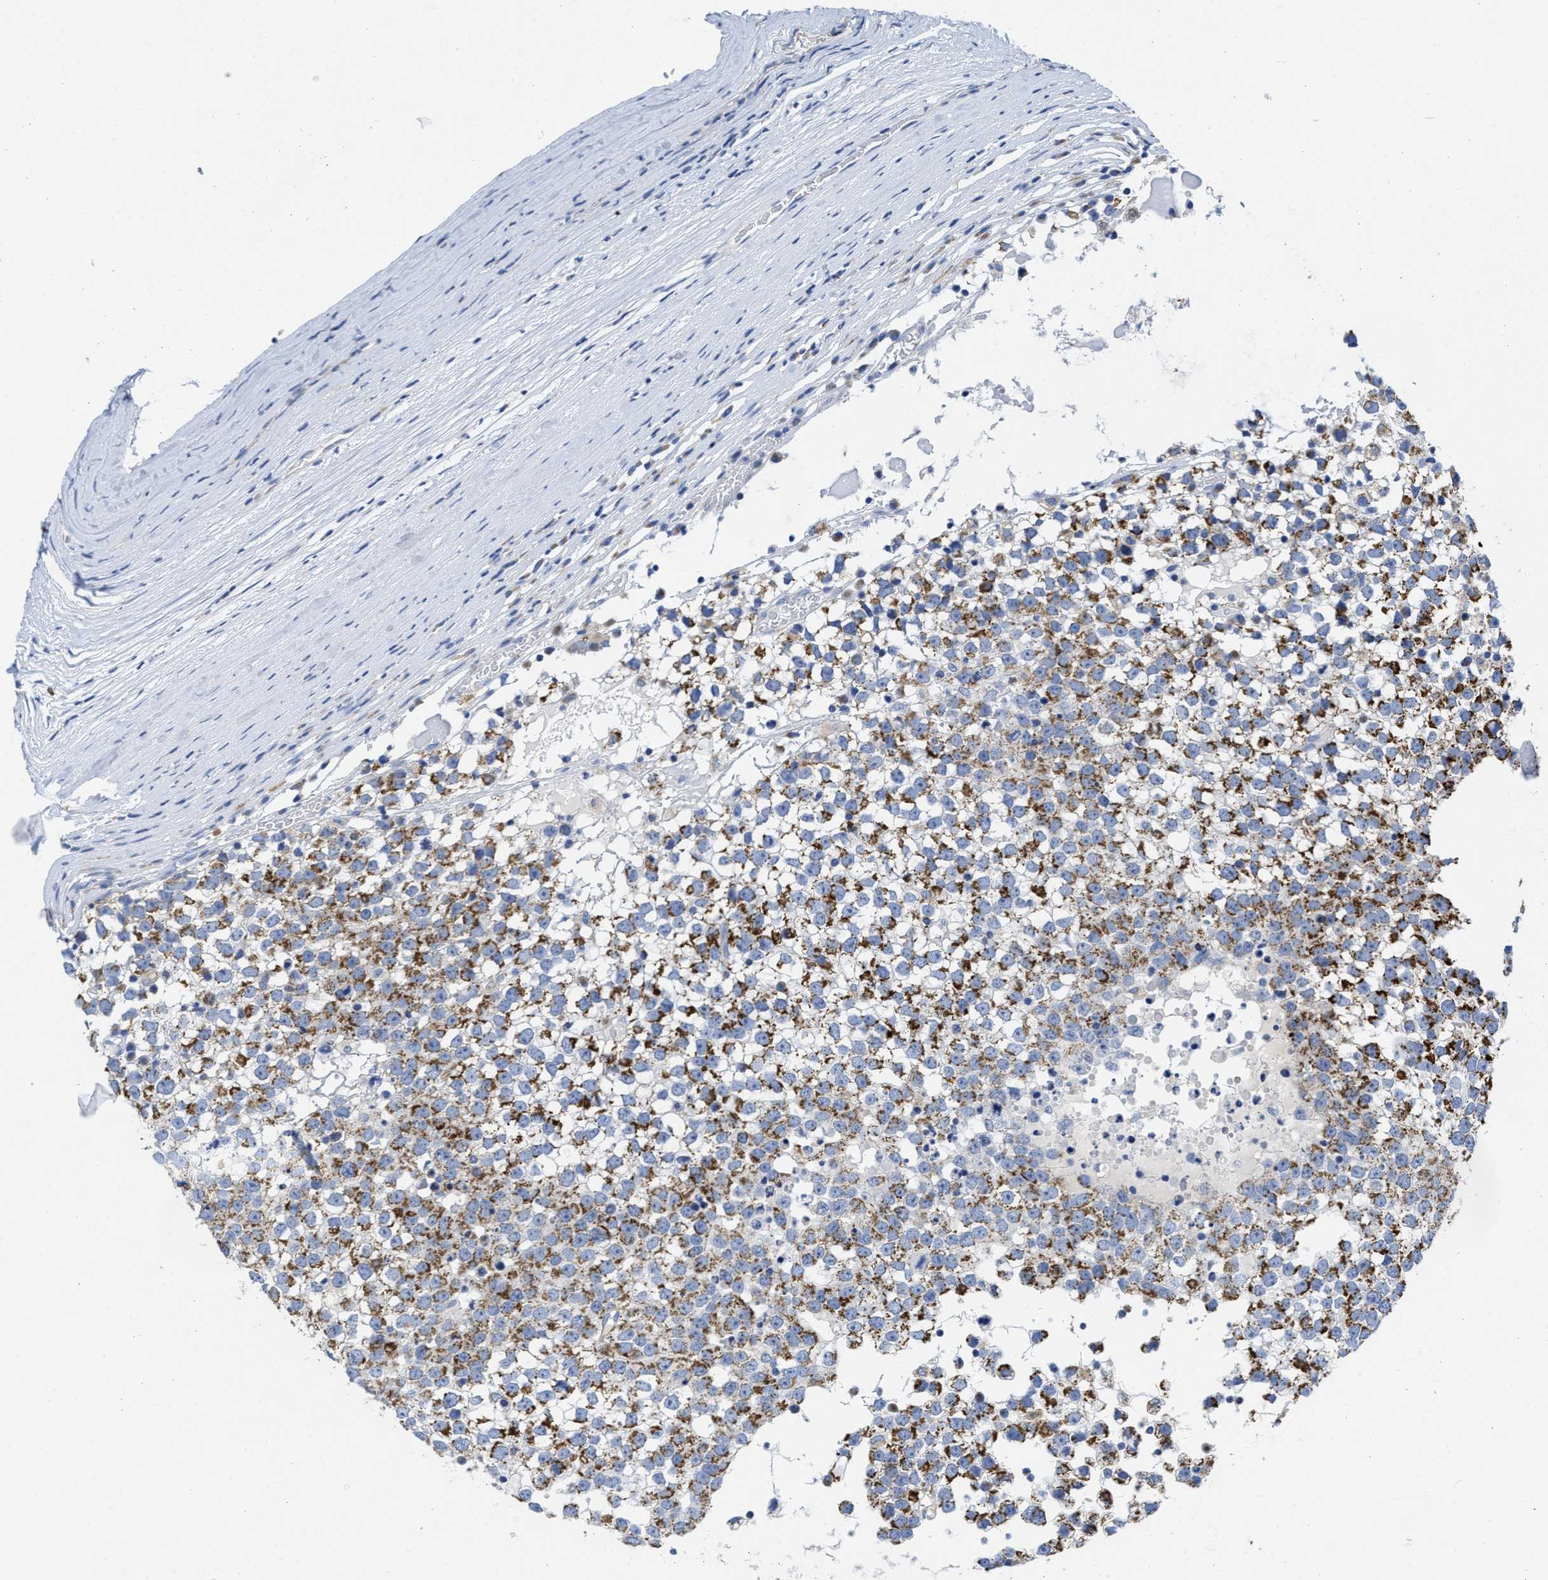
{"staining": {"intensity": "moderate", "quantity": ">75%", "location": "cytoplasmic/membranous"}, "tissue": "testis cancer", "cell_type": "Tumor cells", "image_type": "cancer", "snomed": [{"axis": "morphology", "description": "Seminoma, NOS"}, {"axis": "topography", "description": "Testis"}], "caption": "Seminoma (testis) stained with IHC displays moderate cytoplasmic/membranous expression in approximately >75% of tumor cells.", "gene": "TBRG4", "patient": {"sex": "male", "age": 65}}